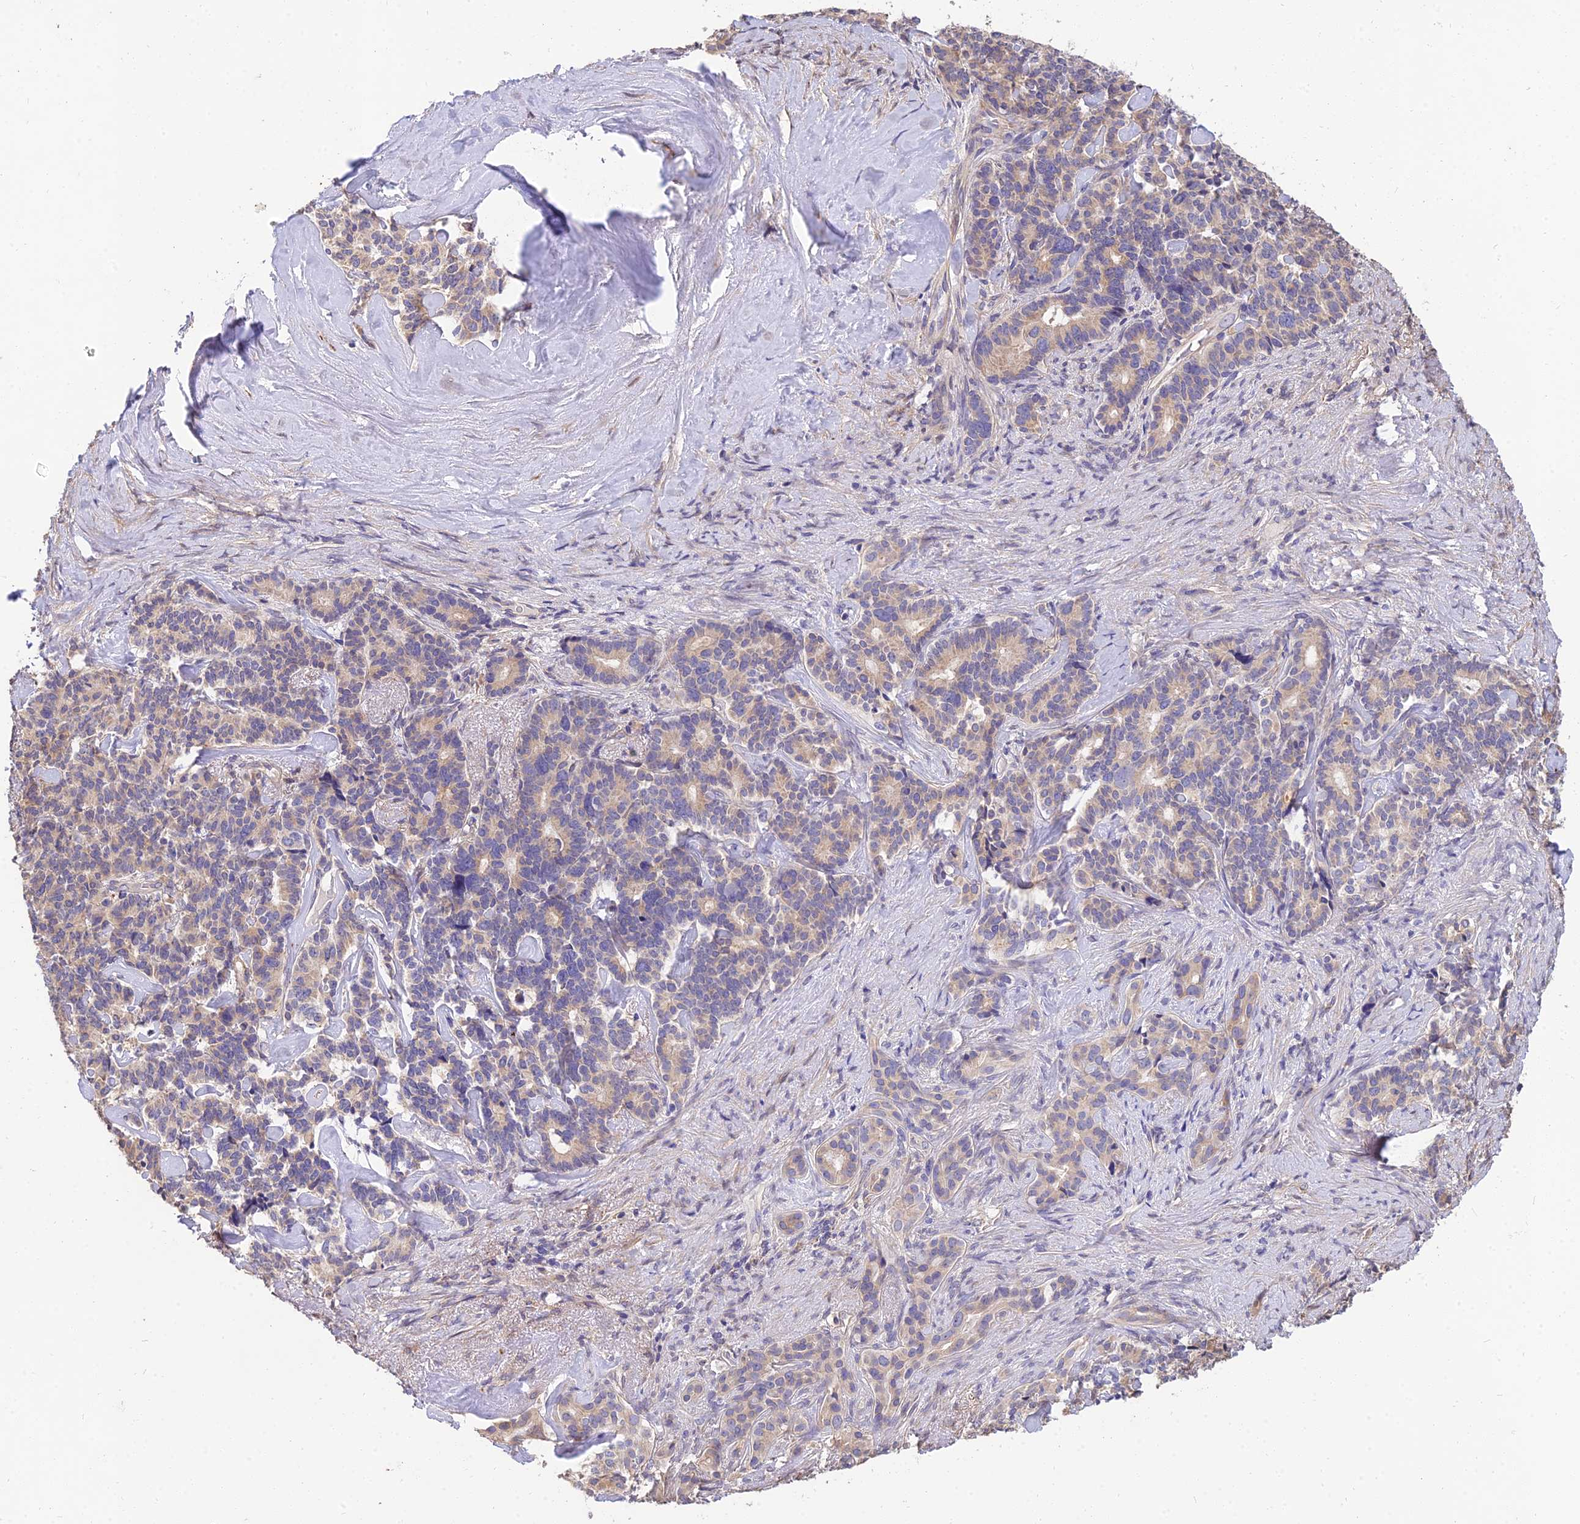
{"staining": {"intensity": "weak", "quantity": "25%-75%", "location": "cytoplasmic/membranous"}, "tissue": "pancreatic cancer", "cell_type": "Tumor cells", "image_type": "cancer", "snomed": [{"axis": "morphology", "description": "Adenocarcinoma, NOS"}, {"axis": "topography", "description": "Pancreas"}], "caption": "This image exhibits IHC staining of pancreatic cancer (adenocarcinoma), with low weak cytoplasmic/membranous expression in about 25%-75% of tumor cells.", "gene": "ARL8B", "patient": {"sex": "female", "age": 74}}